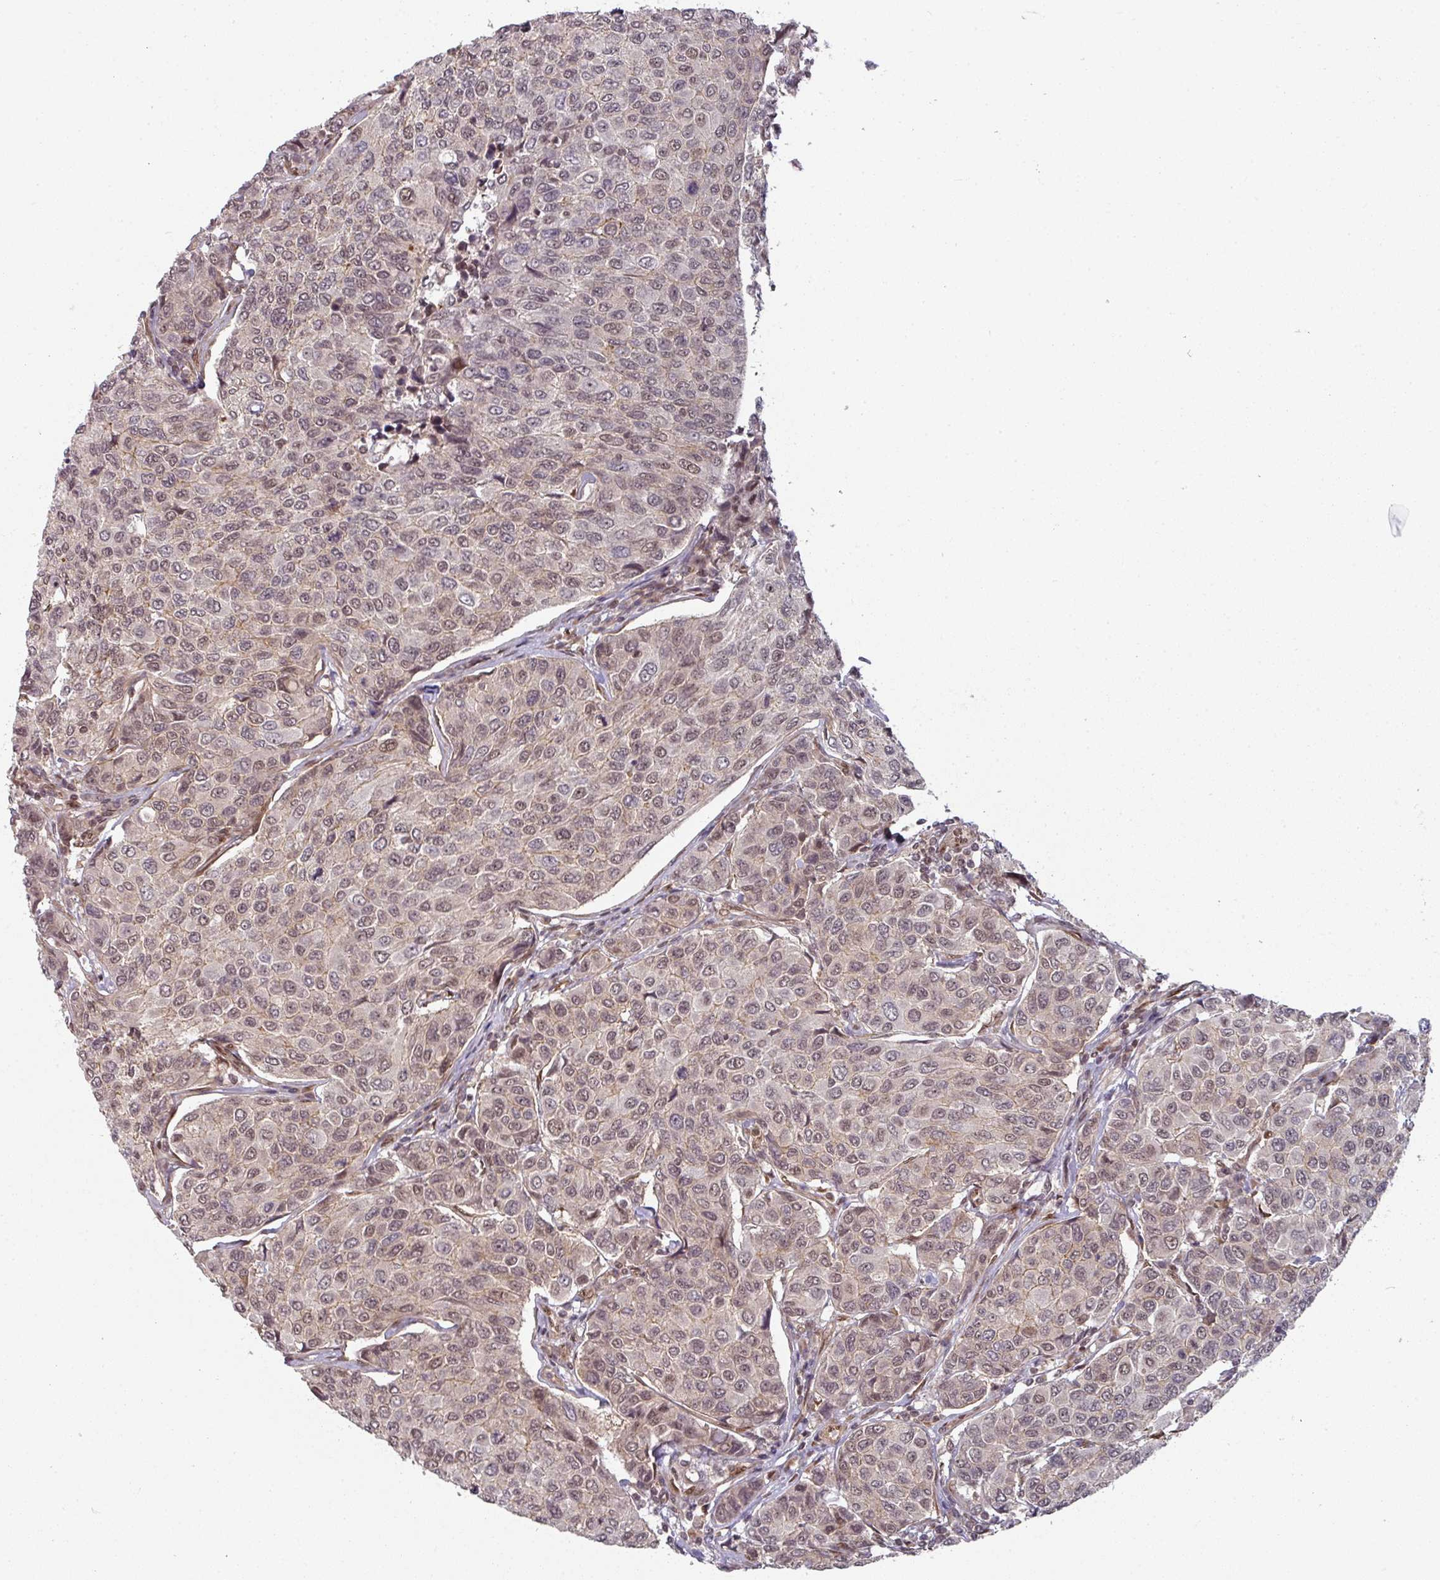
{"staining": {"intensity": "weak", "quantity": "25%-75%", "location": "nuclear"}, "tissue": "breast cancer", "cell_type": "Tumor cells", "image_type": "cancer", "snomed": [{"axis": "morphology", "description": "Duct carcinoma"}, {"axis": "topography", "description": "Breast"}], "caption": "This is a micrograph of immunohistochemistry staining of intraductal carcinoma (breast), which shows weak staining in the nuclear of tumor cells.", "gene": "SIK3", "patient": {"sex": "female", "age": 55}}